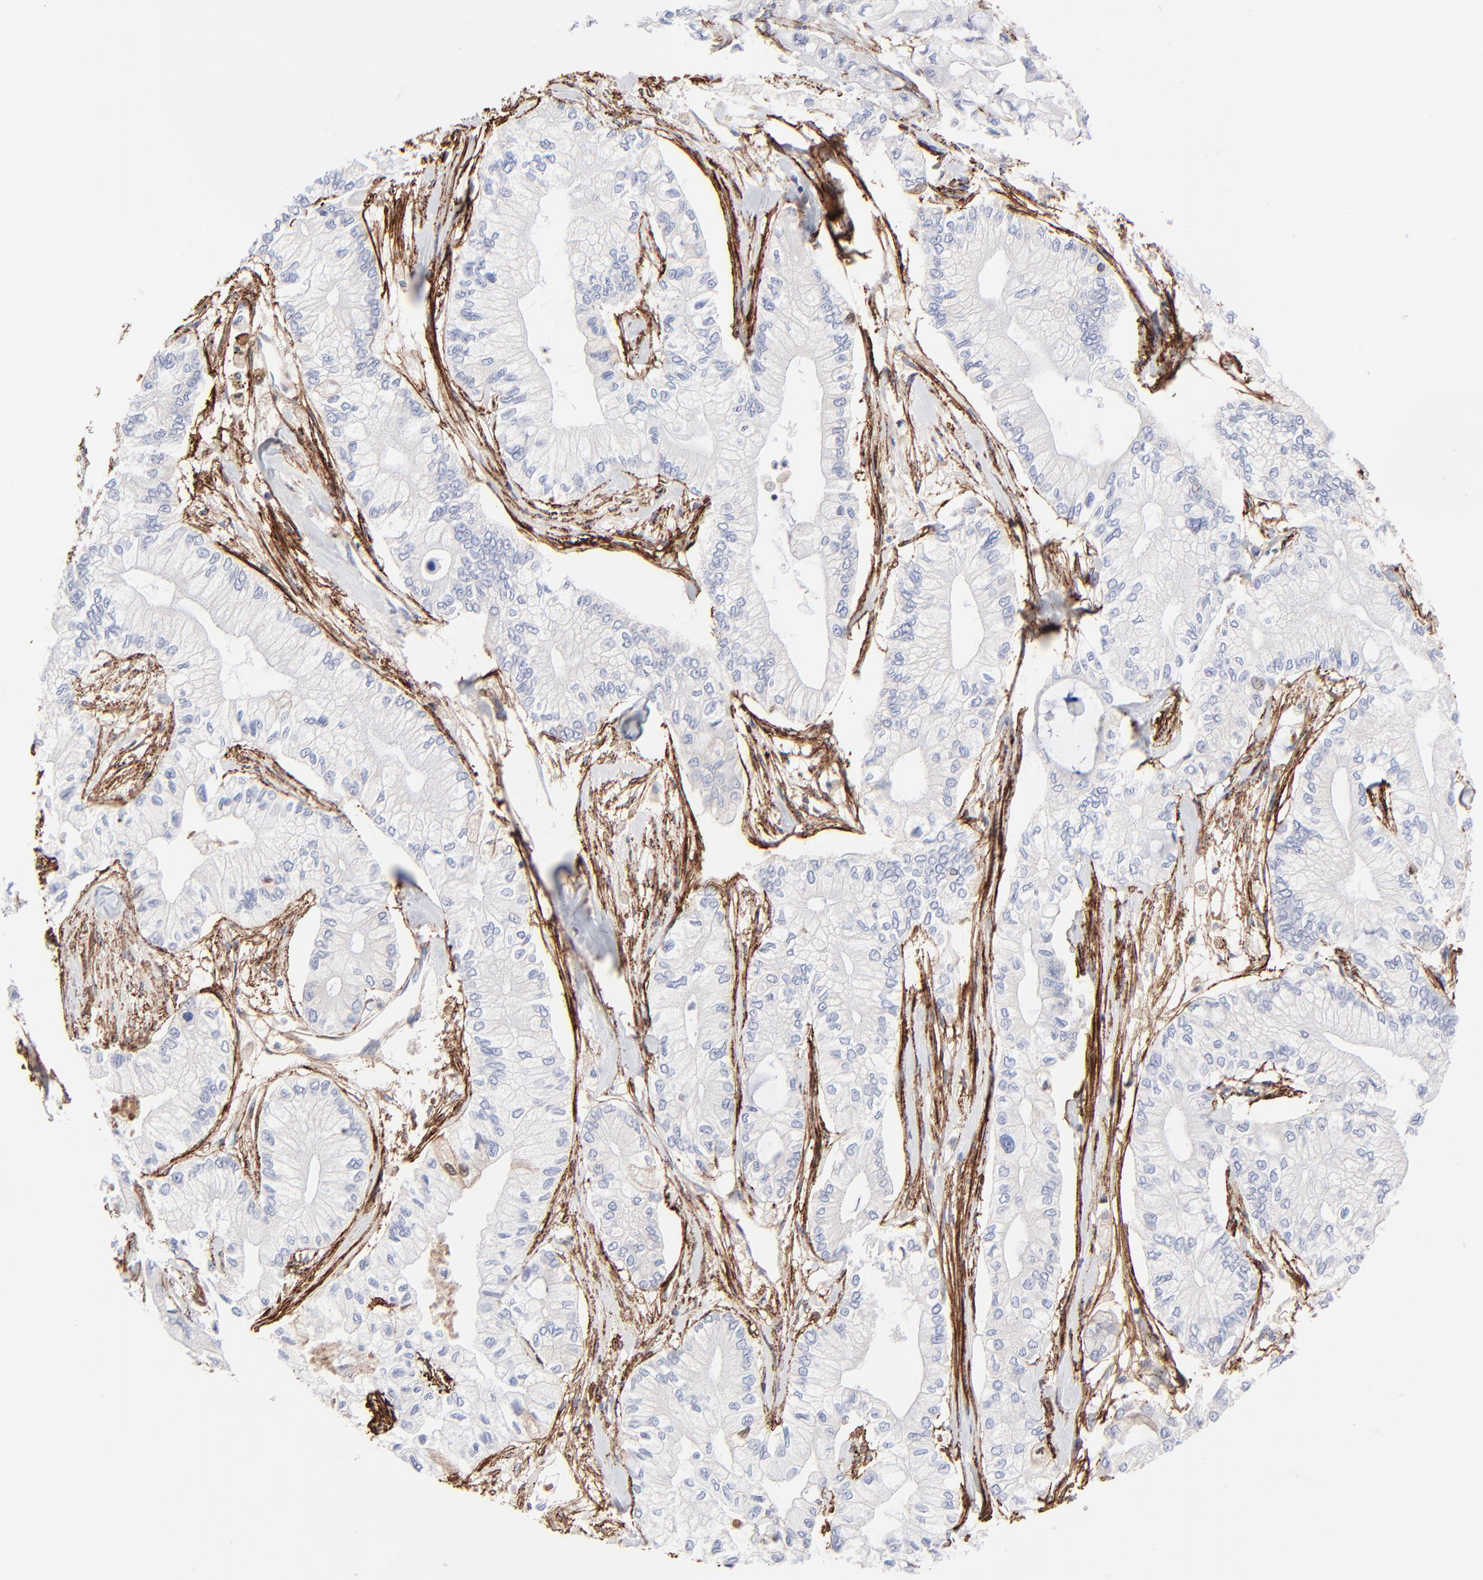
{"staining": {"intensity": "negative", "quantity": "none", "location": "none"}, "tissue": "pancreatic cancer", "cell_type": "Tumor cells", "image_type": "cancer", "snomed": [{"axis": "morphology", "description": "Adenocarcinoma, NOS"}, {"axis": "topography", "description": "Pancreas"}], "caption": "Immunohistochemistry (IHC) micrograph of pancreatic adenocarcinoma stained for a protein (brown), which displays no expression in tumor cells.", "gene": "FBLN2", "patient": {"sex": "male", "age": 79}}